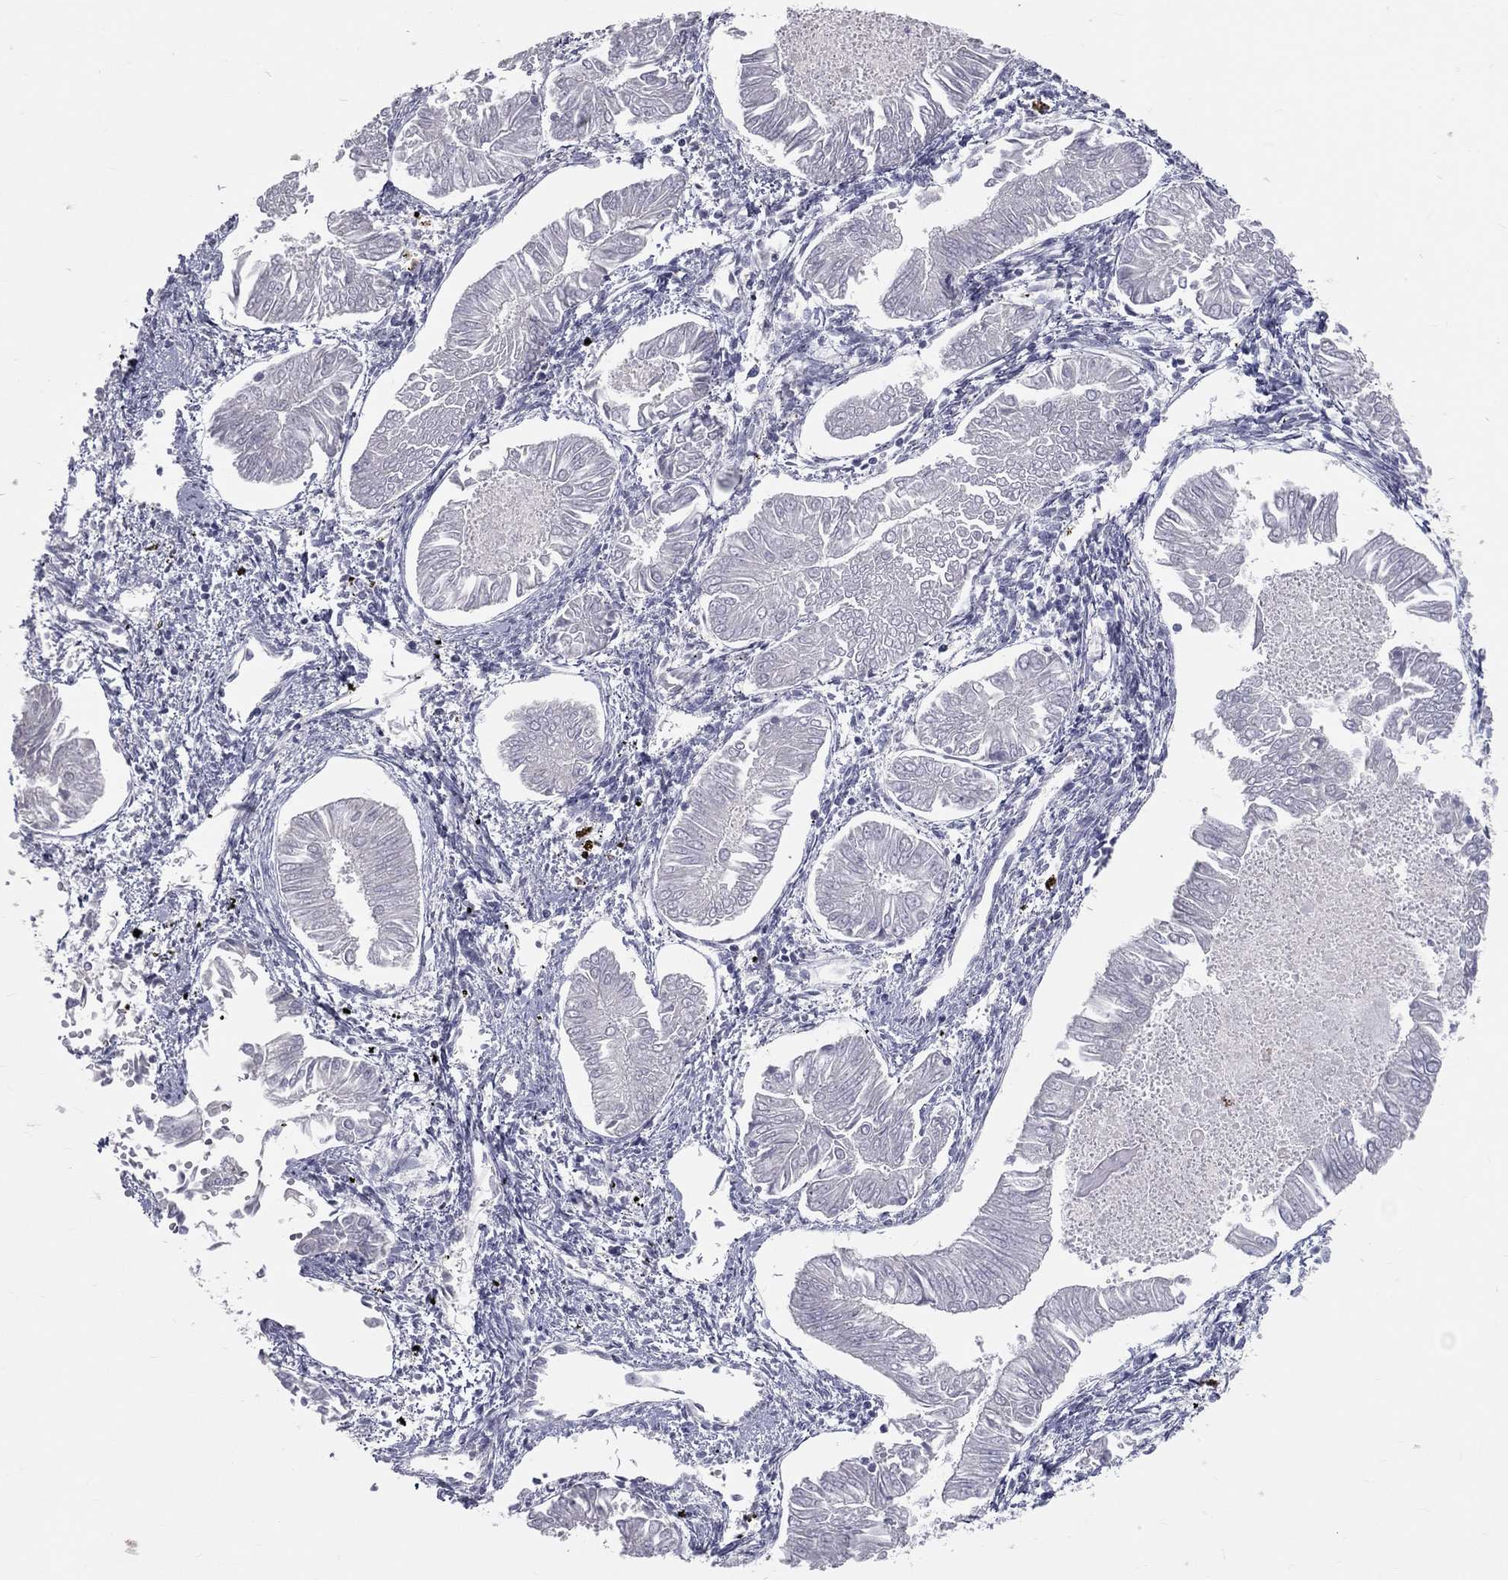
{"staining": {"intensity": "negative", "quantity": "none", "location": "none"}, "tissue": "endometrial cancer", "cell_type": "Tumor cells", "image_type": "cancer", "snomed": [{"axis": "morphology", "description": "Adenocarcinoma, NOS"}, {"axis": "topography", "description": "Endometrium"}], "caption": "Tumor cells show no significant positivity in endometrial adenocarcinoma.", "gene": "TFPI2", "patient": {"sex": "female", "age": 53}}